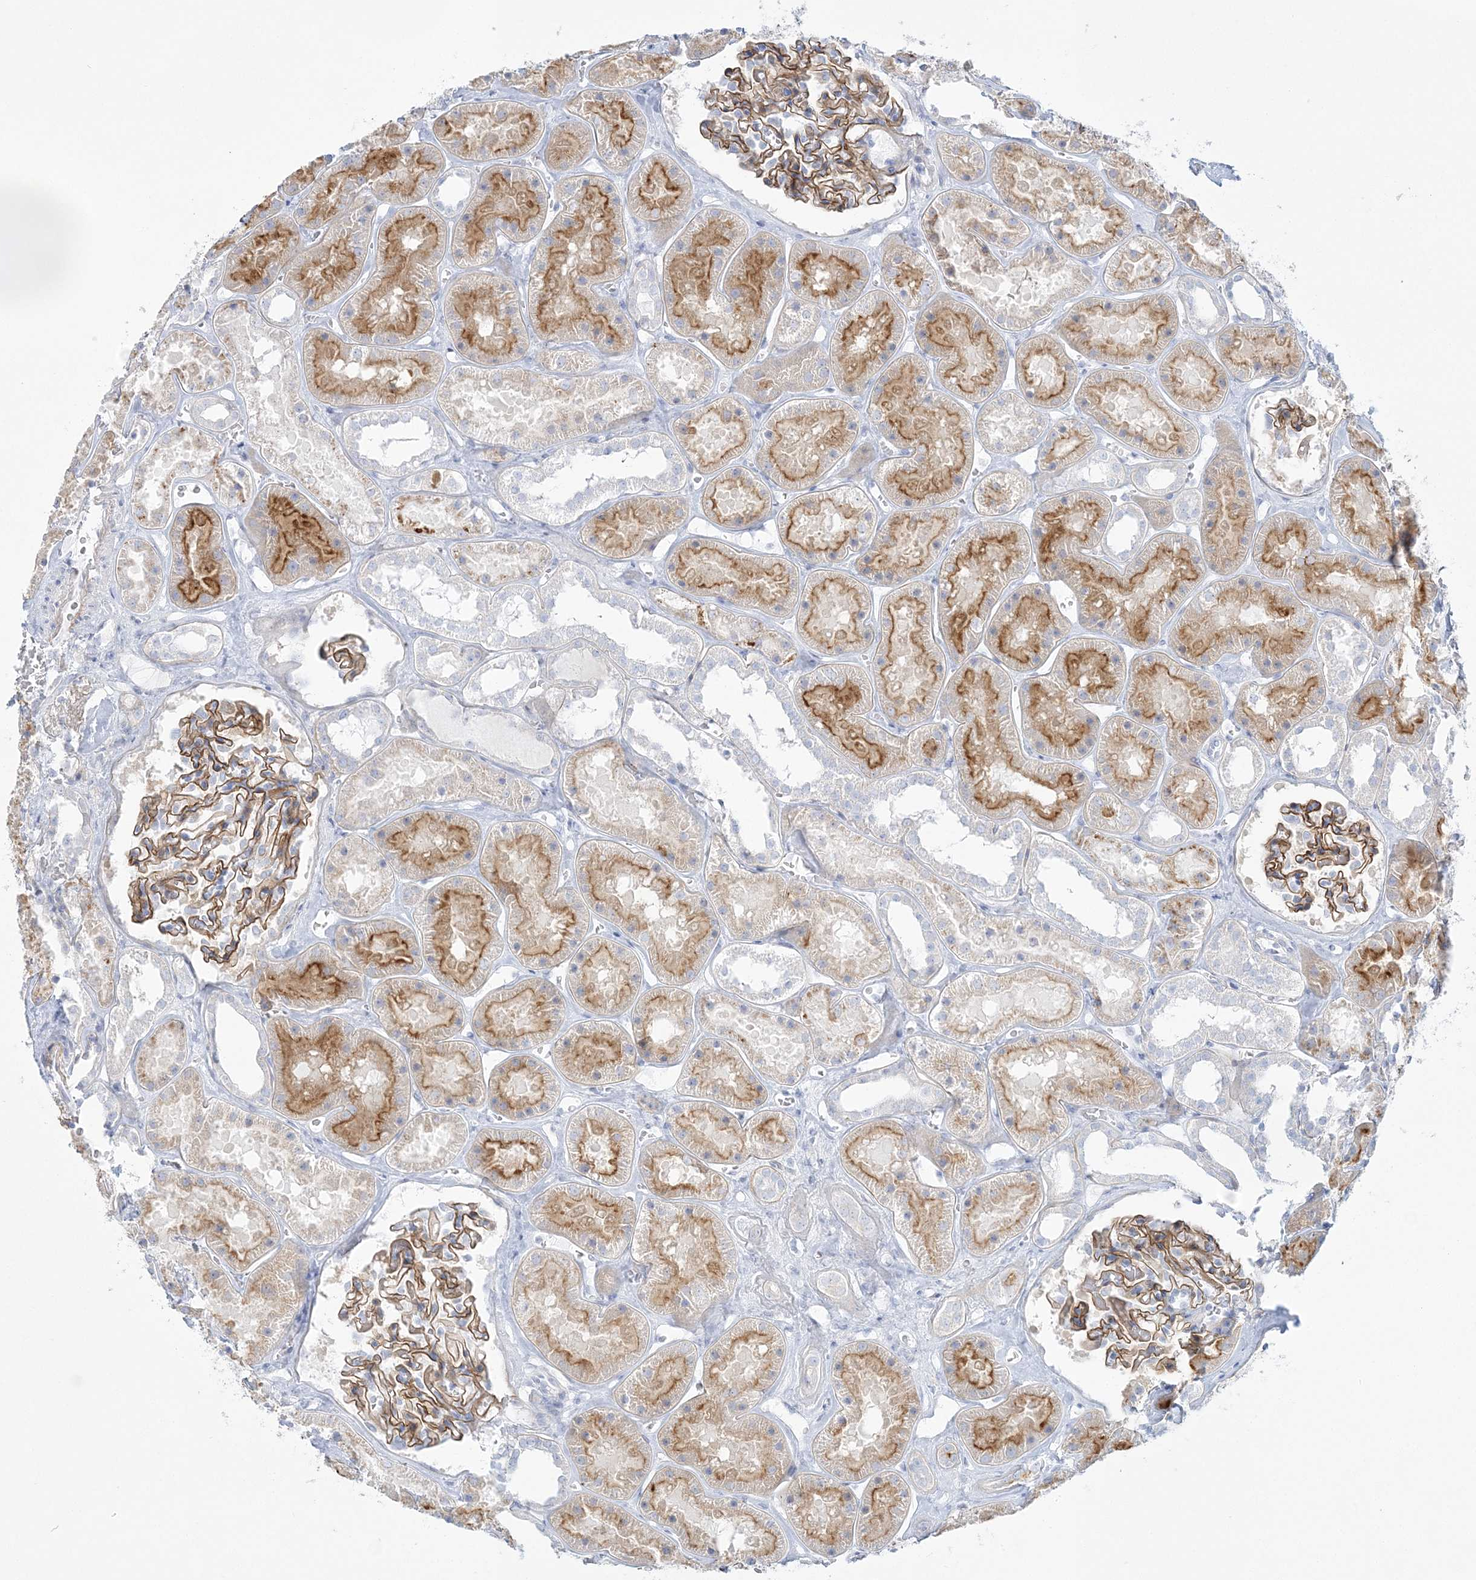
{"staining": {"intensity": "strong", "quantity": "25%-75%", "location": "cytoplasmic/membranous"}, "tissue": "kidney", "cell_type": "Cells in glomeruli", "image_type": "normal", "snomed": [{"axis": "morphology", "description": "Normal tissue, NOS"}, {"axis": "topography", "description": "Kidney"}], "caption": "Human kidney stained with a brown dye exhibits strong cytoplasmic/membranous positive expression in approximately 25%-75% of cells in glomeruli.", "gene": "ADGB", "patient": {"sex": "female", "age": 41}}